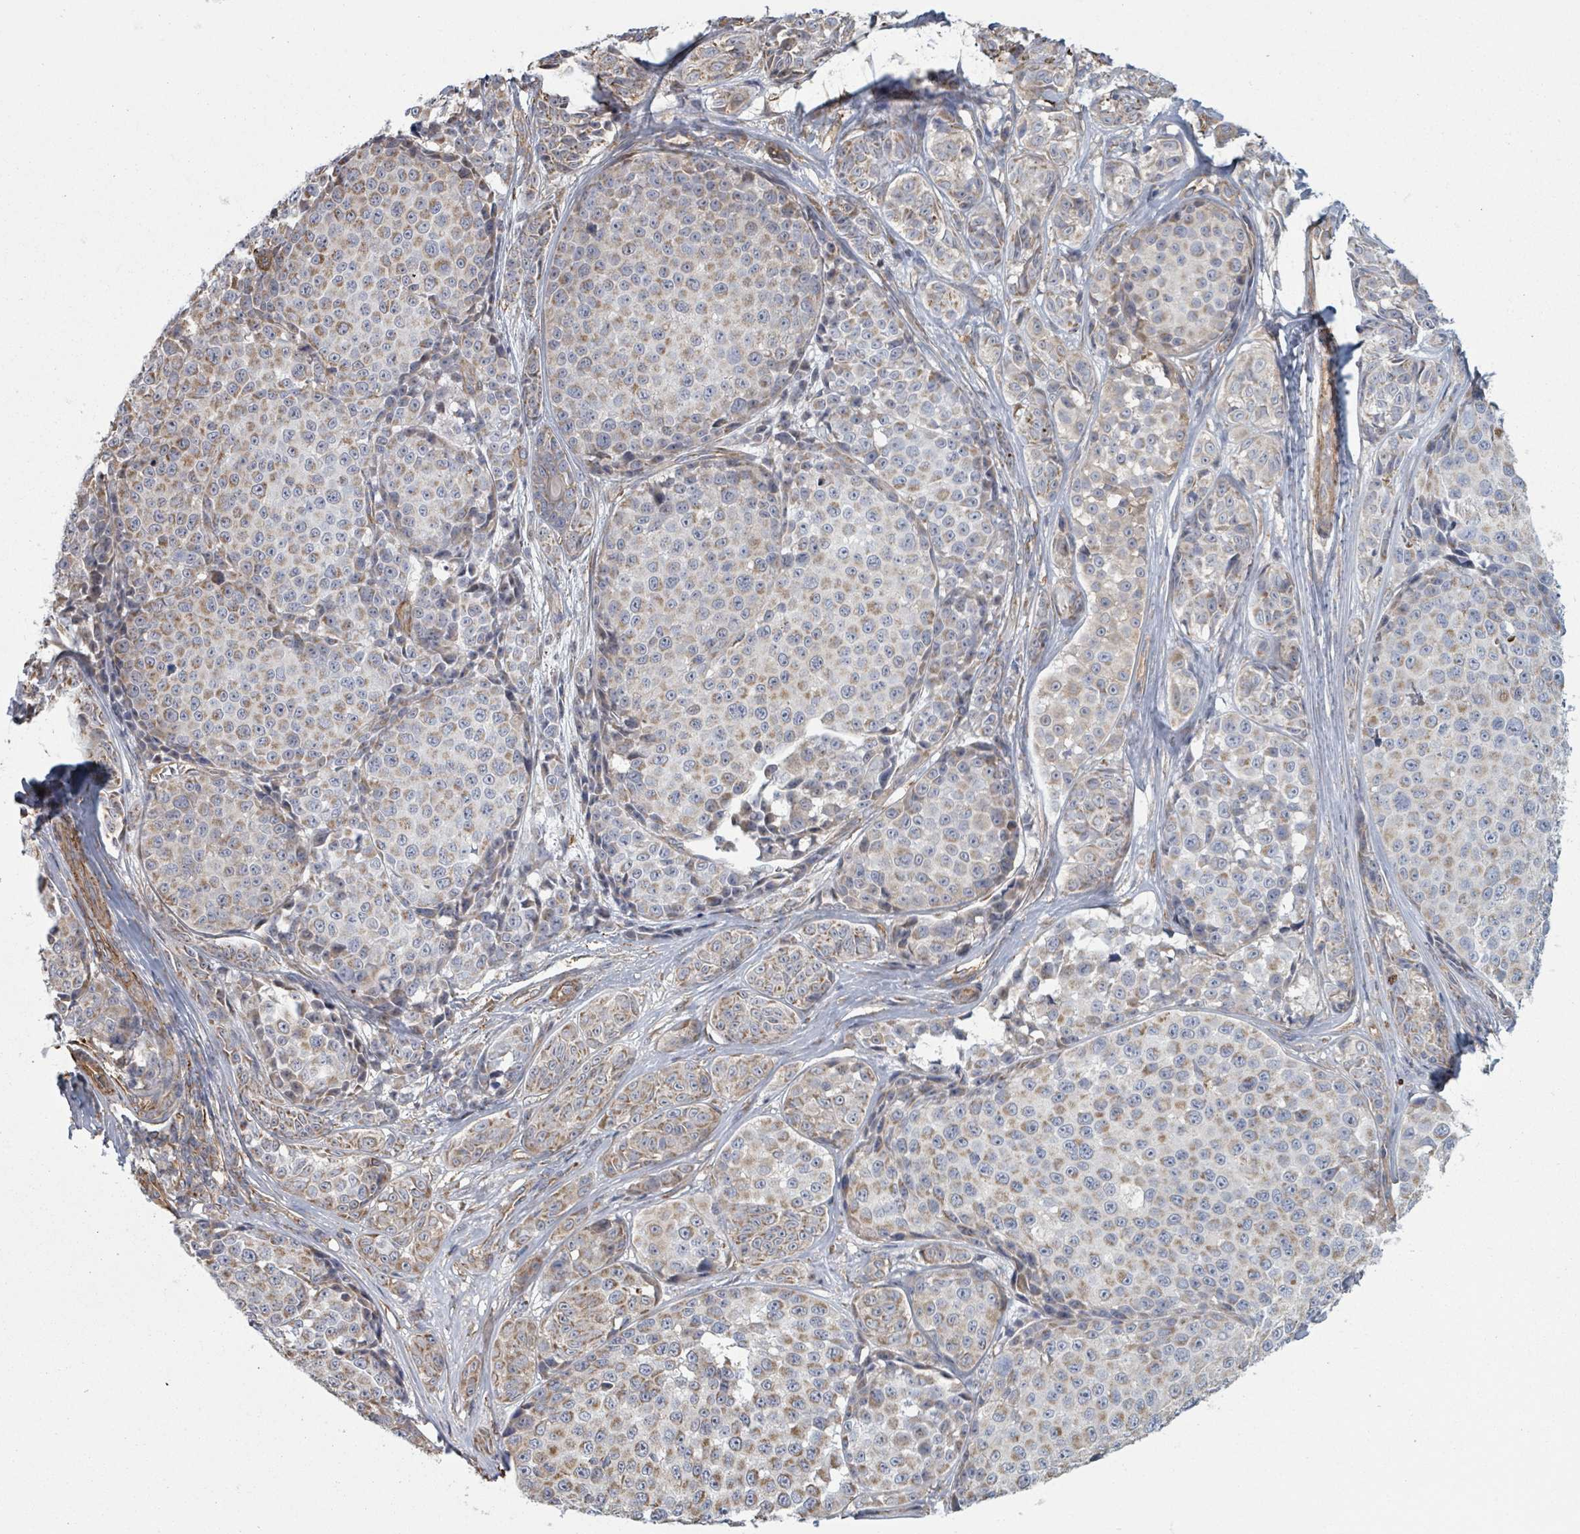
{"staining": {"intensity": "weak", "quantity": "25%-75%", "location": "cytoplasmic/membranous"}, "tissue": "melanoma", "cell_type": "Tumor cells", "image_type": "cancer", "snomed": [{"axis": "morphology", "description": "Malignant melanoma, NOS"}, {"axis": "topography", "description": "Skin"}], "caption": "Protein expression analysis of human melanoma reveals weak cytoplasmic/membranous staining in about 25%-75% of tumor cells. Nuclei are stained in blue.", "gene": "ADCK1", "patient": {"sex": "female", "age": 35}}